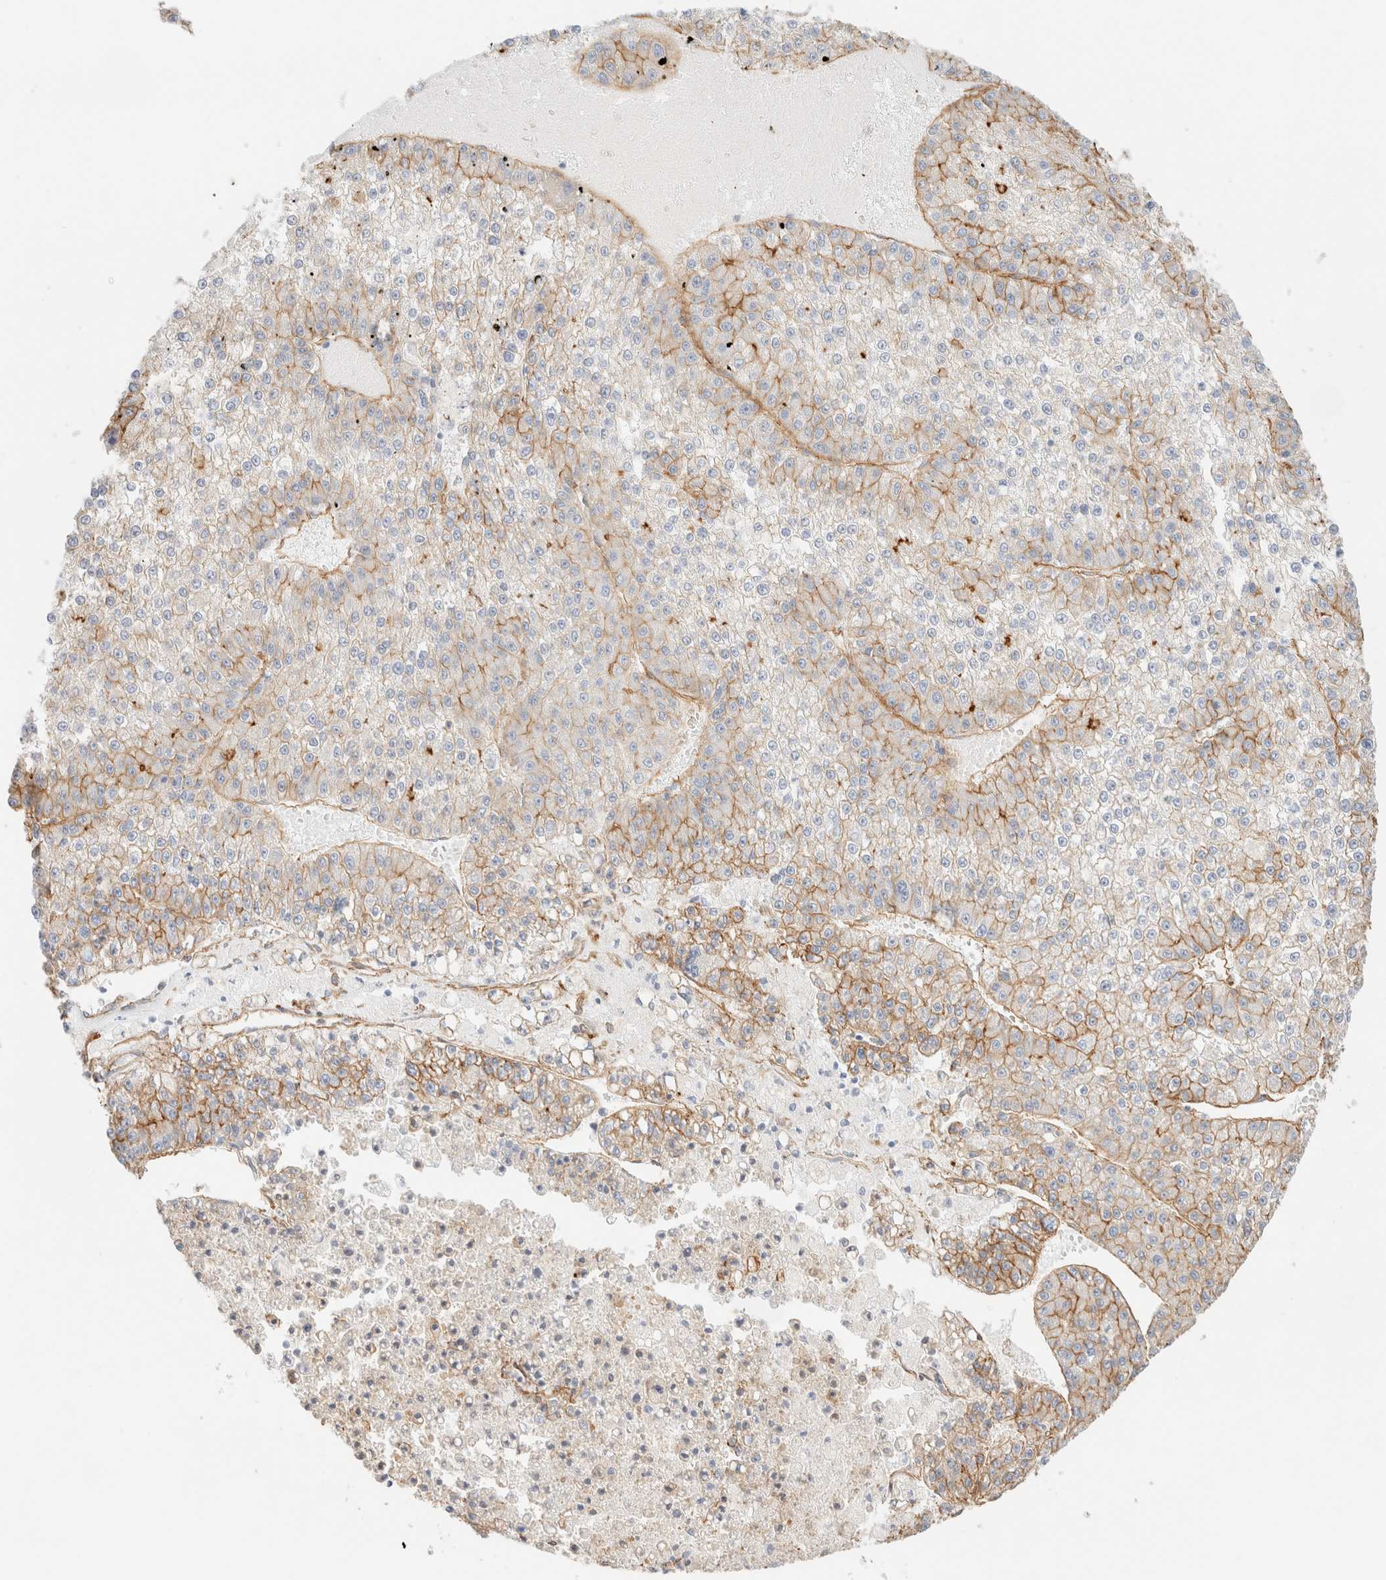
{"staining": {"intensity": "moderate", "quantity": "25%-75%", "location": "cytoplasmic/membranous"}, "tissue": "liver cancer", "cell_type": "Tumor cells", "image_type": "cancer", "snomed": [{"axis": "morphology", "description": "Carcinoma, Hepatocellular, NOS"}, {"axis": "topography", "description": "Liver"}], "caption": "About 25%-75% of tumor cells in human liver cancer display moderate cytoplasmic/membranous protein staining as visualized by brown immunohistochemical staining.", "gene": "CYB5R4", "patient": {"sex": "female", "age": 73}}